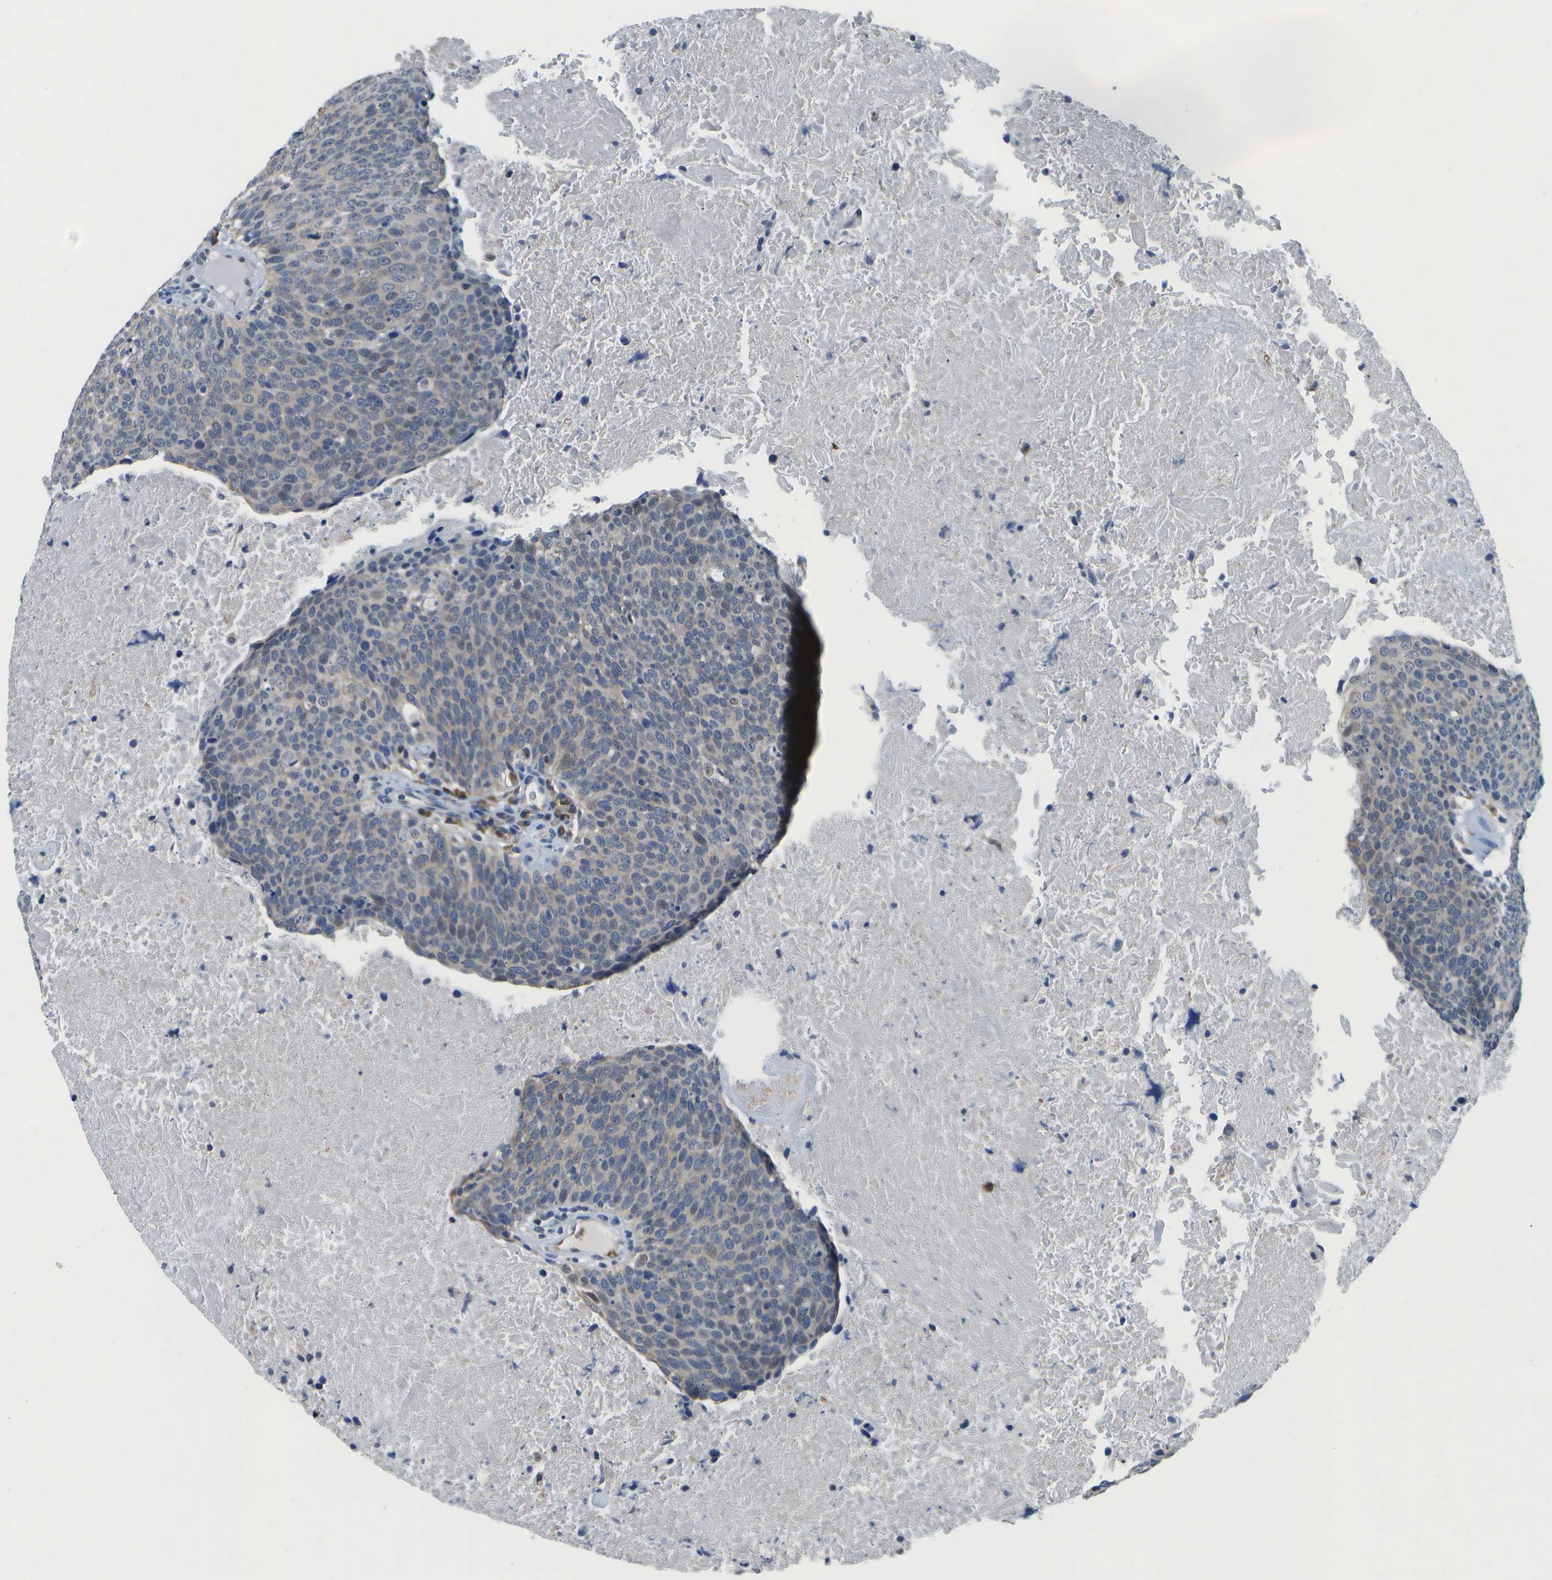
{"staining": {"intensity": "weak", "quantity": "<25%", "location": "nuclear"}, "tissue": "head and neck cancer", "cell_type": "Tumor cells", "image_type": "cancer", "snomed": [{"axis": "morphology", "description": "Squamous cell carcinoma, NOS"}, {"axis": "morphology", "description": "Squamous cell carcinoma, metastatic, NOS"}, {"axis": "topography", "description": "Lymph node"}, {"axis": "topography", "description": "Head-Neck"}], "caption": "Head and neck cancer stained for a protein using IHC displays no expression tumor cells.", "gene": "DSE", "patient": {"sex": "male", "age": 62}}